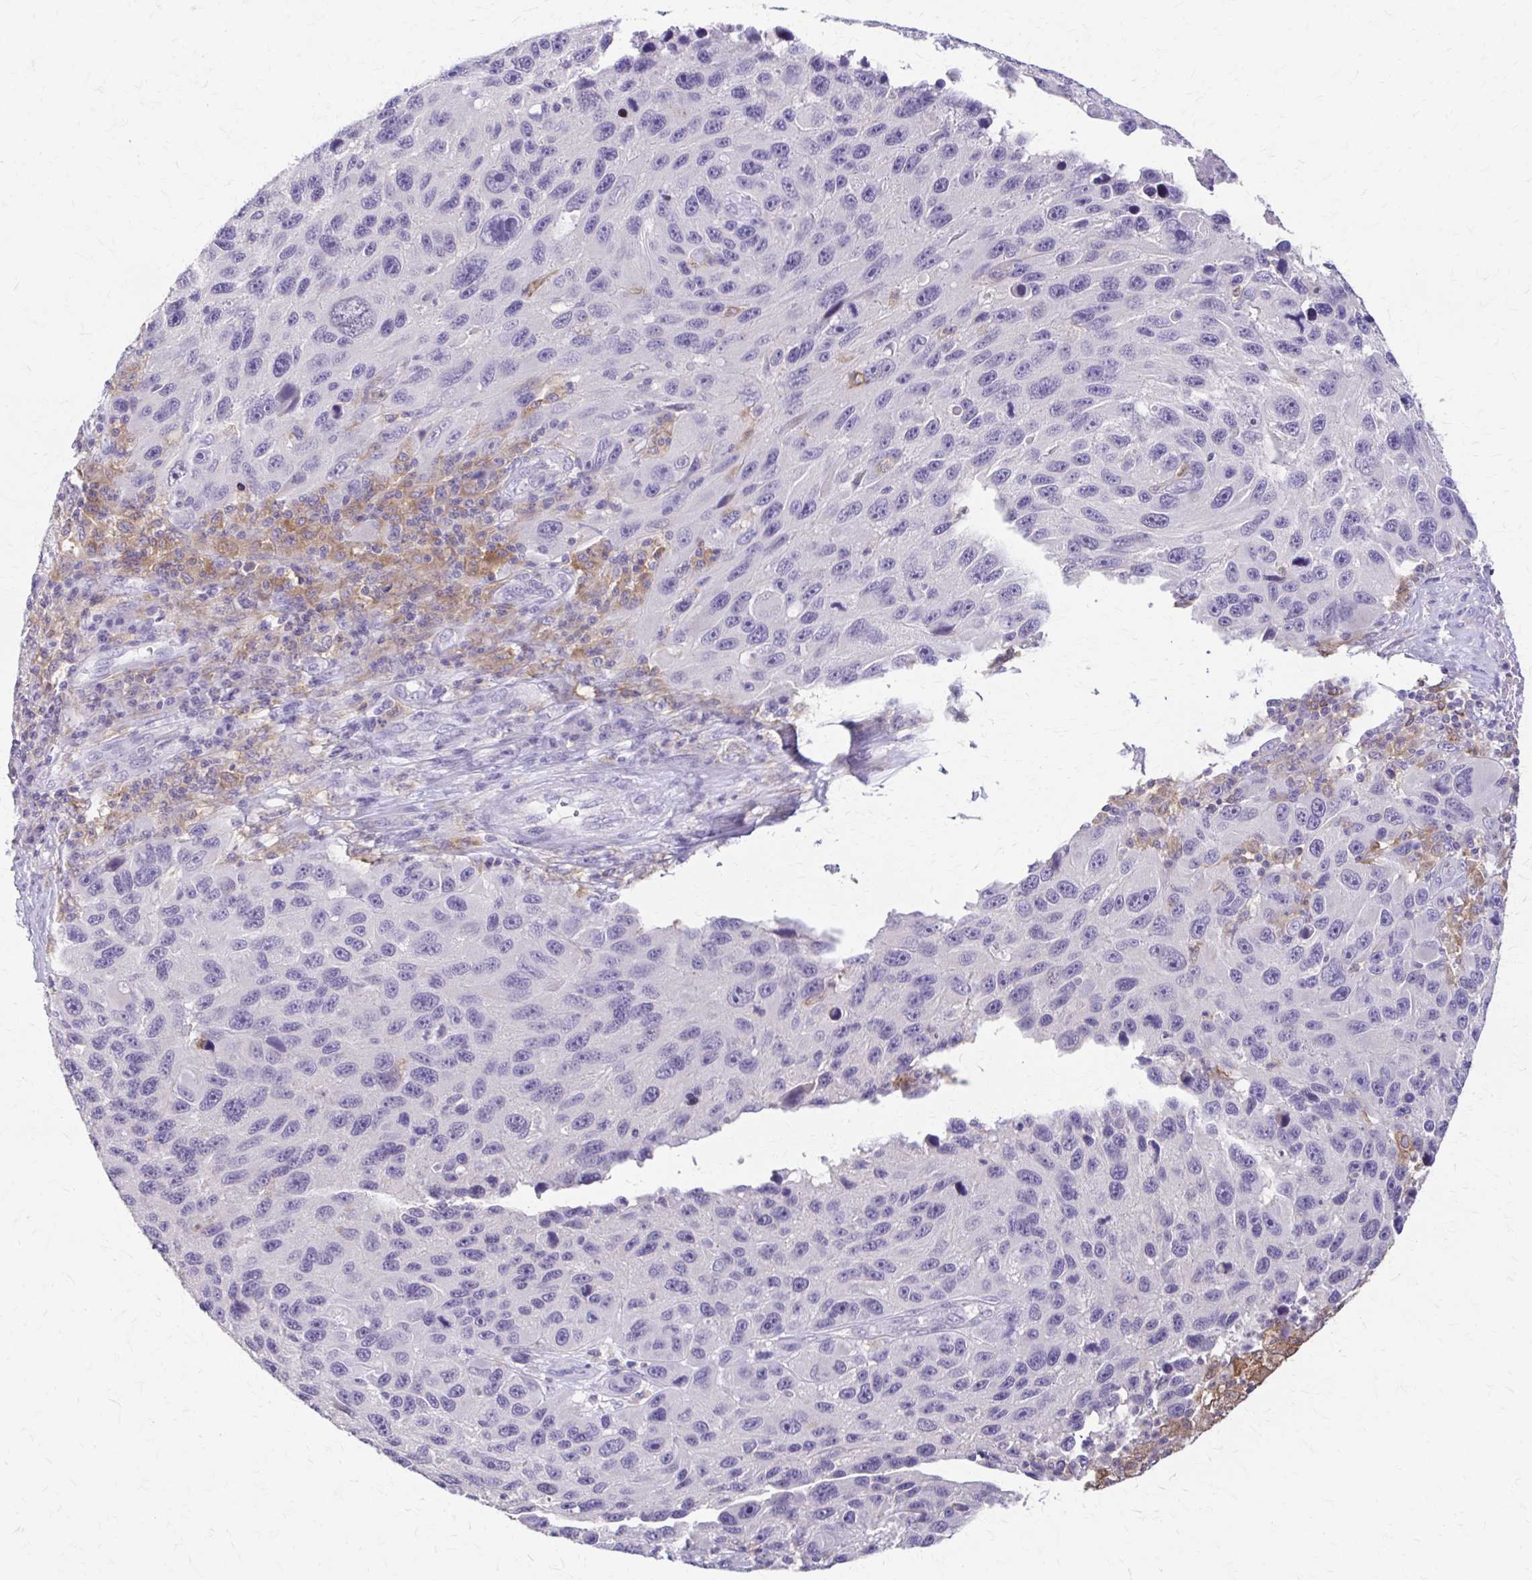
{"staining": {"intensity": "negative", "quantity": "none", "location": "none"}, "tissue": "melanoma", "cell_type": "Tumor cells", "image_type": "cancer", "snomed": [{"axis": "morphology", "description": "Malignant melanoma, NOS"}, {"axis": "topography", "description": "Skin"}], "caption": "IHC histopathology image of neoplastic tissue: human malignant melanoma stained with DAB (3,3'-diaminobenzidine) displays no significant protein positivity in tumor cells. (Immunohistochemistry, brightfield microscopy, high magnification).", "gene": "PIK3AP1", "patient": {"sex": "male", "age": 53}}